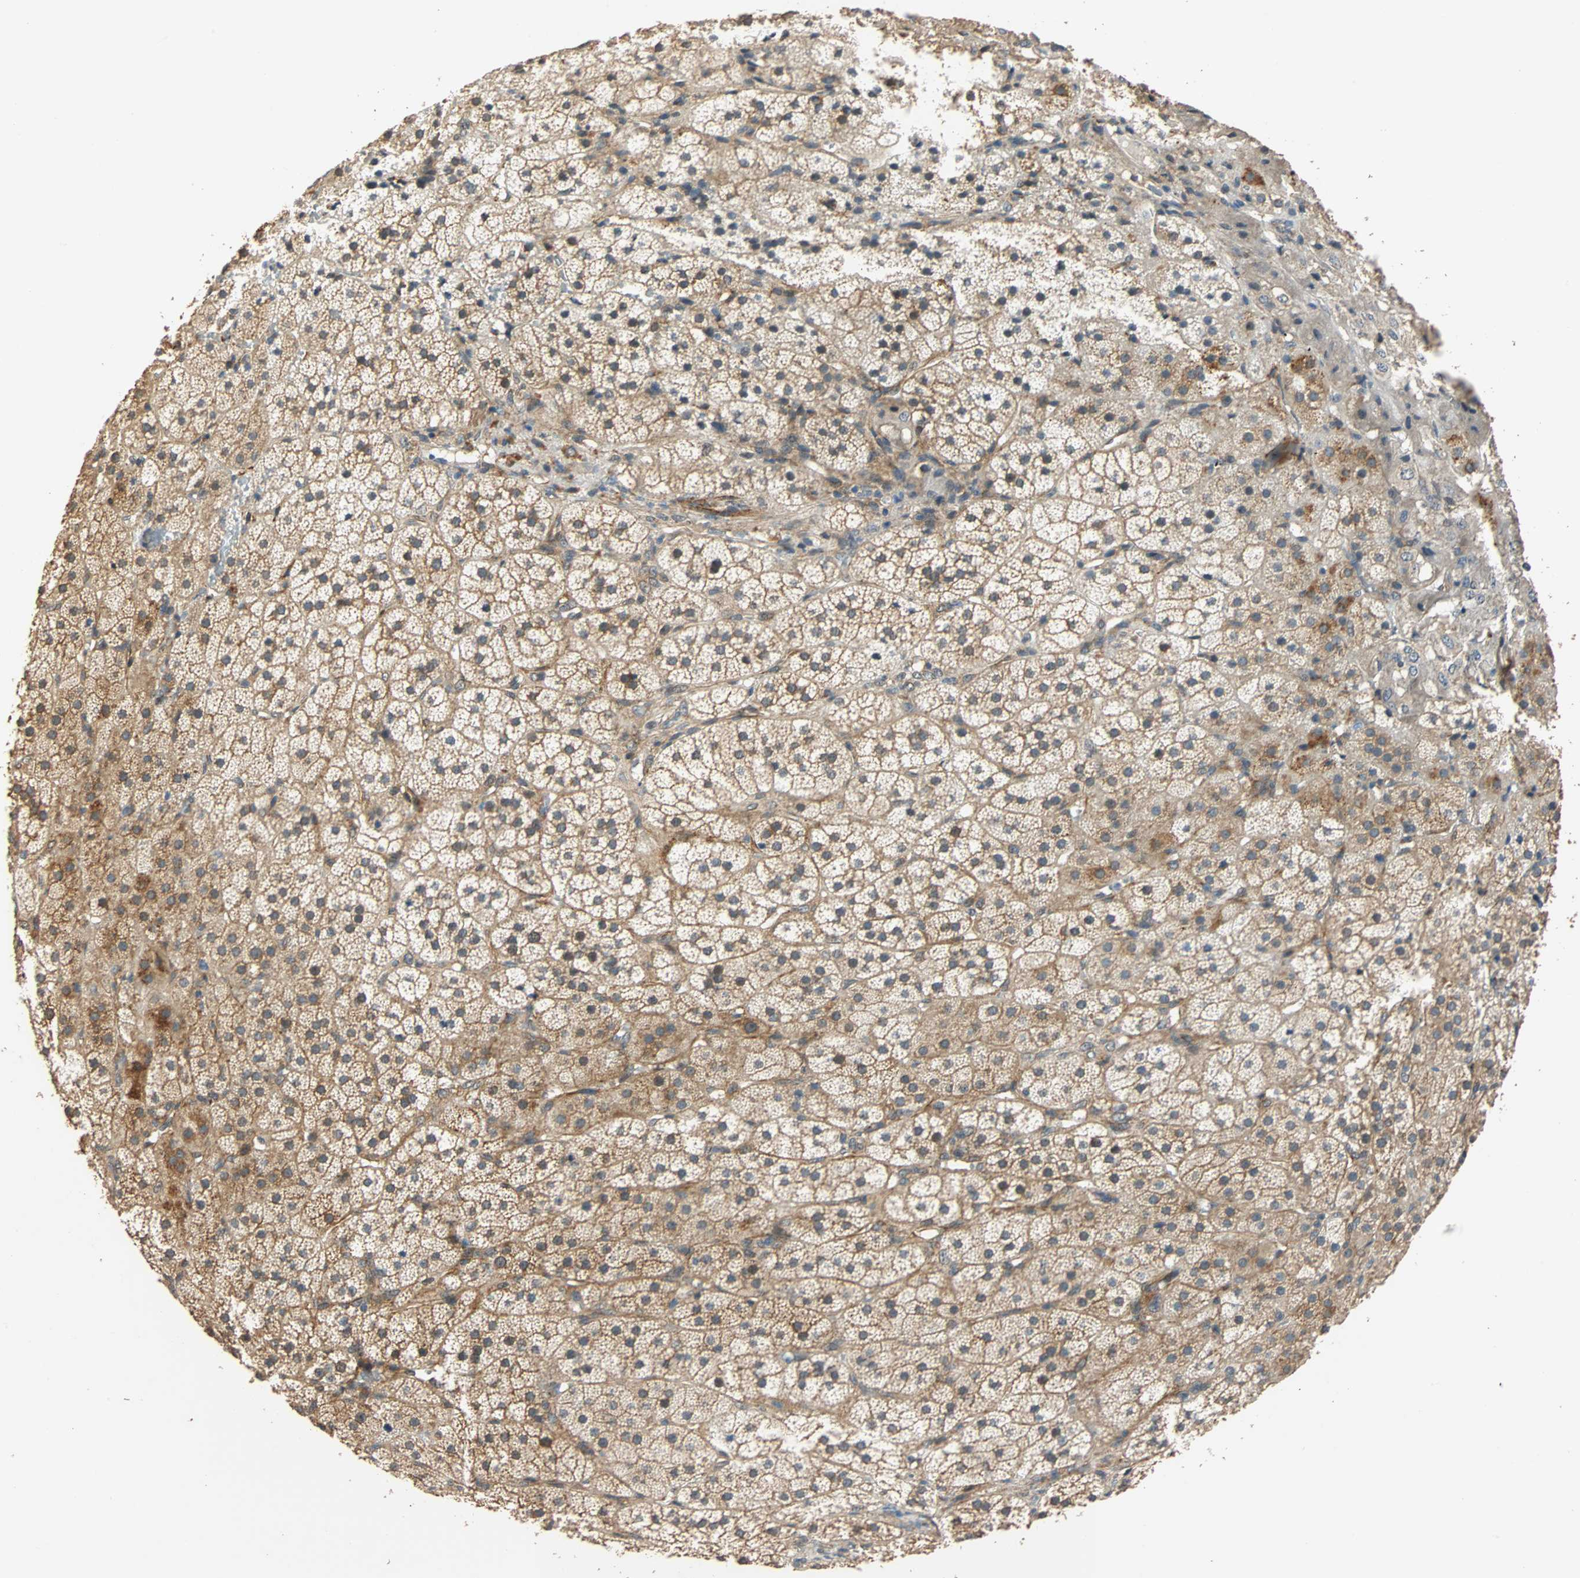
{"staining": {"intensity": "moderate", "quantity": "25%-75%", "location": "cytoplasmic/membranous"}, "tissue": "adrenal gland", "cell_type": "Glandular cells", "image_type": "normal", "snomed": [{"axis": "morphology", "description": "Normal tissue, NOS"}, {"axis": "topography", "description": "Adrenal gland"}], "caption": "DAB immunohistochemical staining of normal human adrenal gland shows moderate cytoplasmic/membranous protein positivity in about 25%-75% of glandular cells.", "gene": "QSER1", "patient": {"sex": "female", "age": 44}}